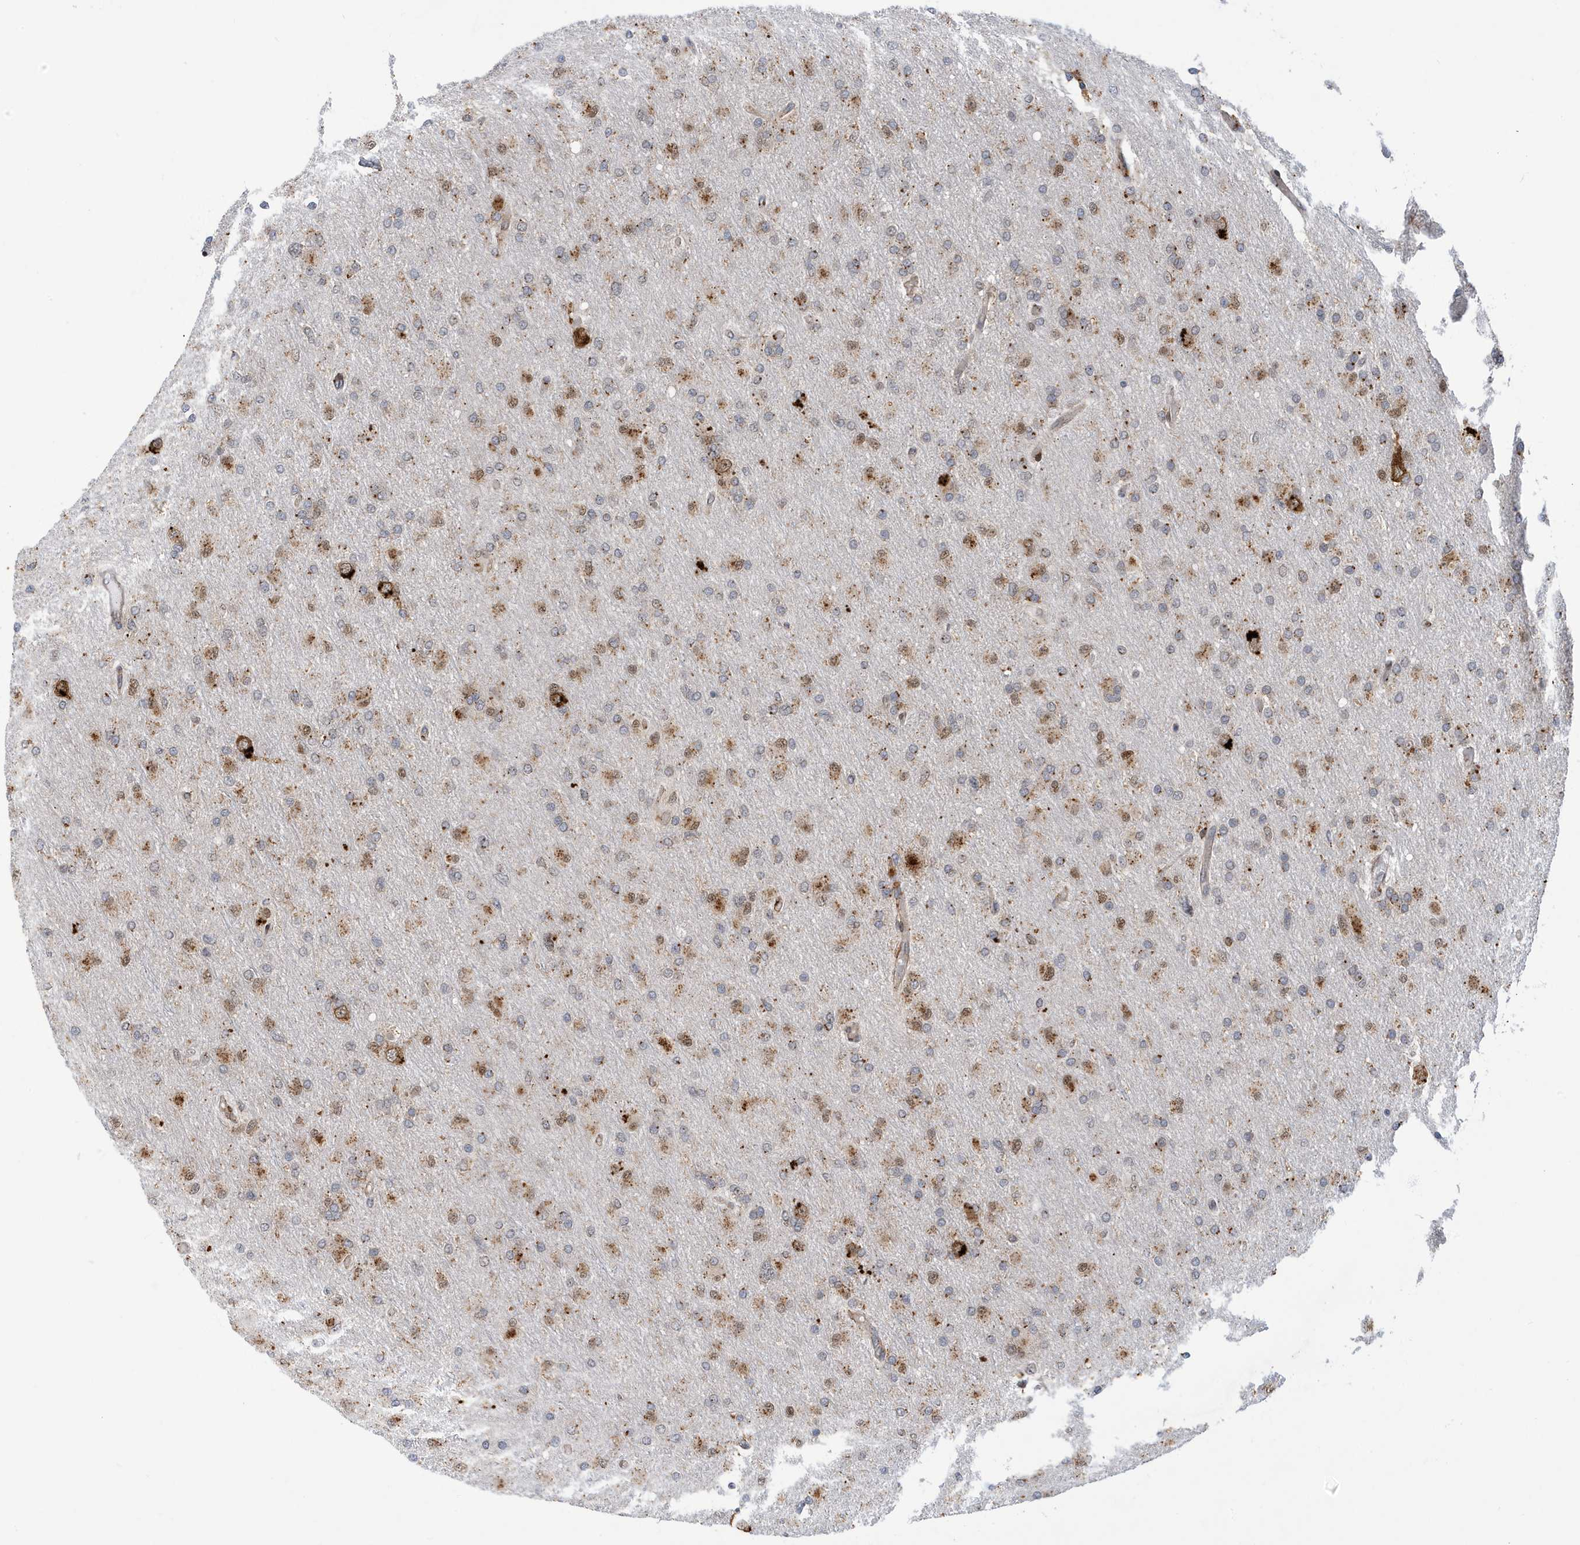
{"staining": {"intensity": "moderate", "quantity": "<25%", "location": "cytoplasmic/membranous,nuclear"}, "tissue": "glioma", "cell_type": "Tumor cells", "image_type": "cancer", "snomed": [{"axis": "morphology", "description": "Glioma, malignant, High grade"}, {"axis": "topography", "description": "Cerebral cortex"}], "caption": "Protein analysis of malignant glioma (high-grade) tissue shows moderate cytoplasmic/membranous and nuclear staining in approximately <25% of tumor cells. Using DAB (3,3'-diaminobenzidine) (brown) and hematoxylin (blue) stains, captured at high magnification using brightfield microscopy.", "gene": "ZNF507", "patient": {"sex": "female", "age": 36}}